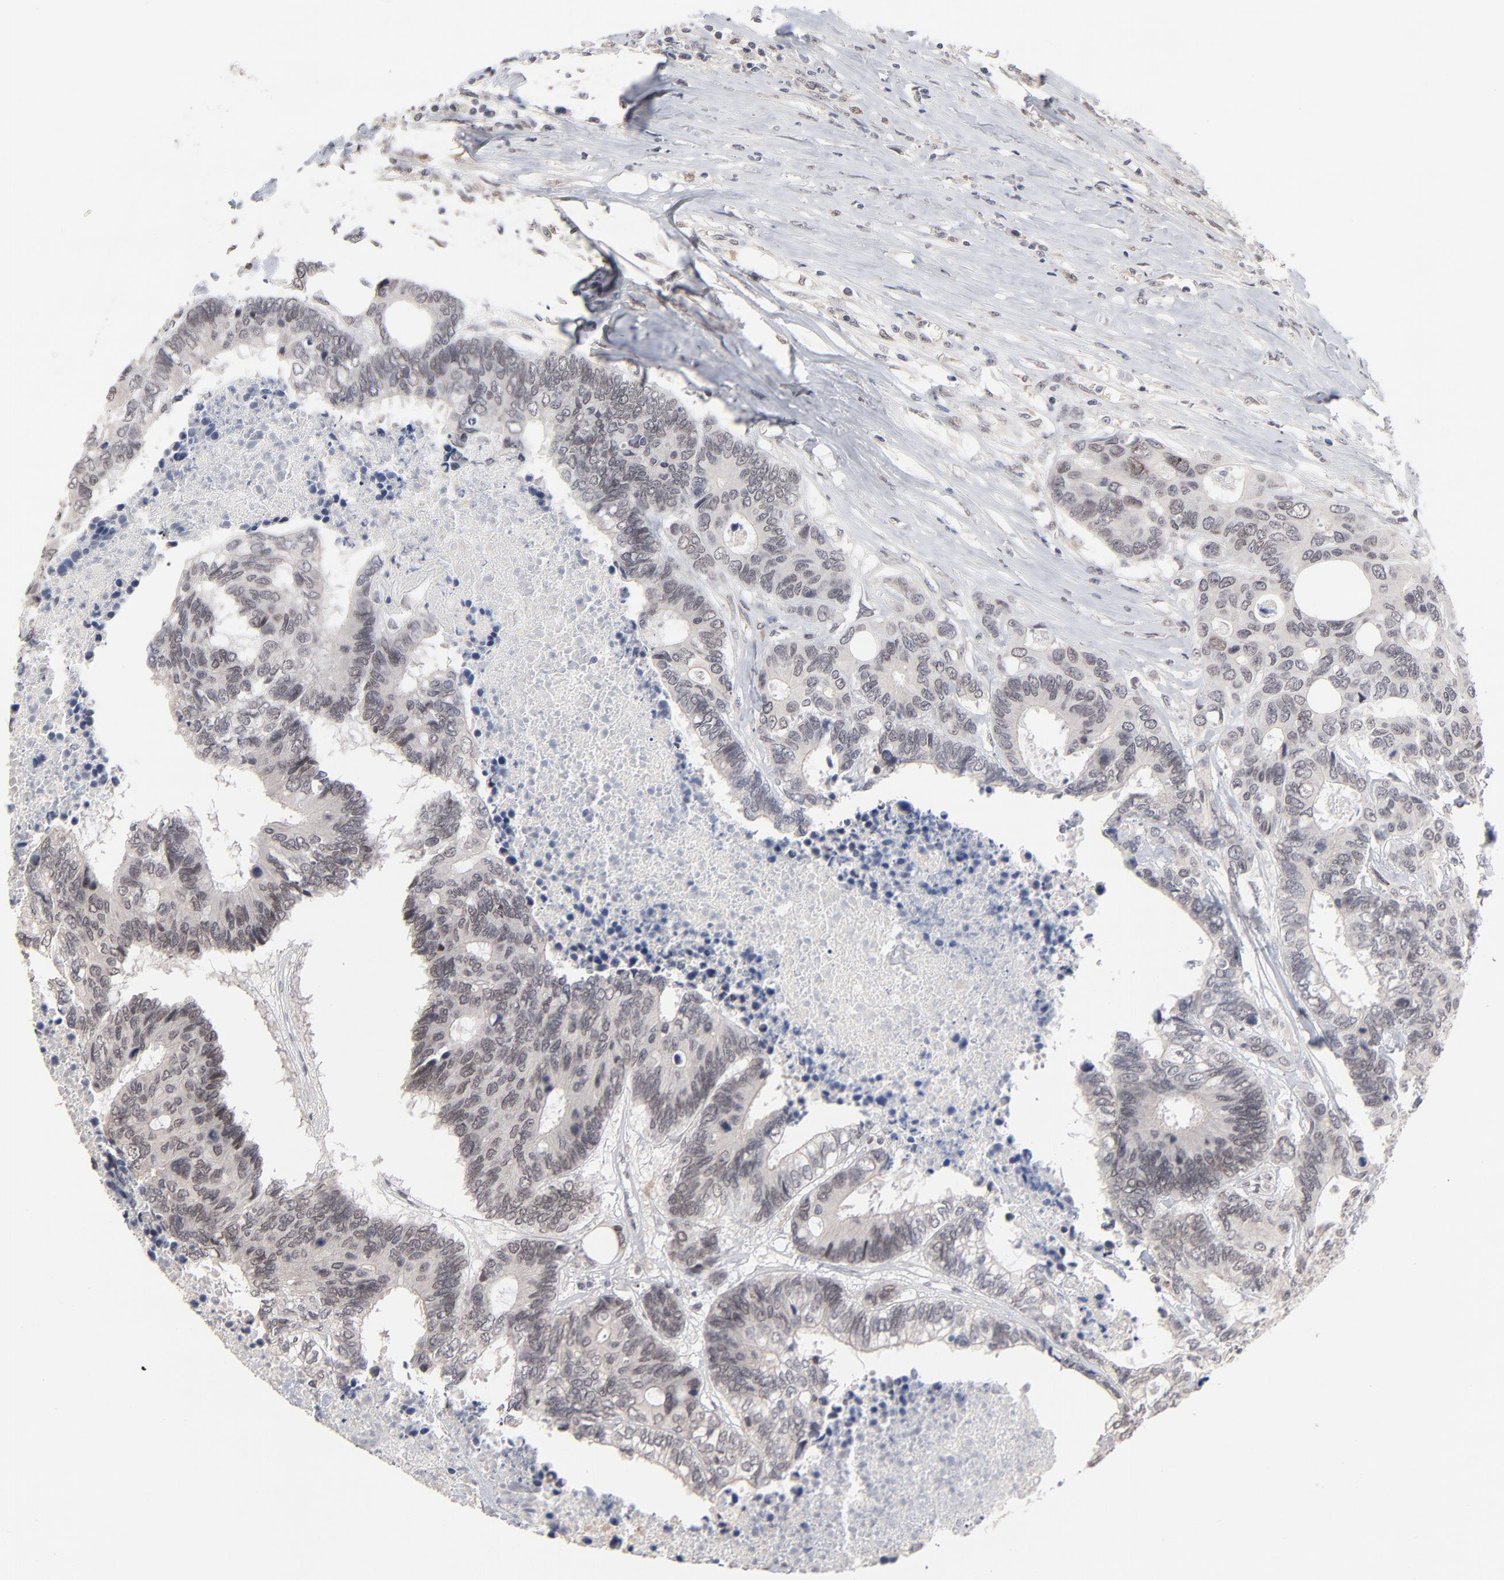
{"staining": {"intensity": "negative", "quantity": "none", "location": "none"}, "tissue": "colorectal cancer", "cell_type": "Tumor cells", "image_type": "cancer", "snomed": [{"axis": "morphology", "description": "Adenocarcinoma, NOS"}, {"axis": "topography", "description": "Rectum"}], "caption": "Colorectal cancer was stained to show a protein in brown. There is no significant positivity in tumor cells.", "gene": "MBIP", "patient": {"sex": "male", "age": 55}}